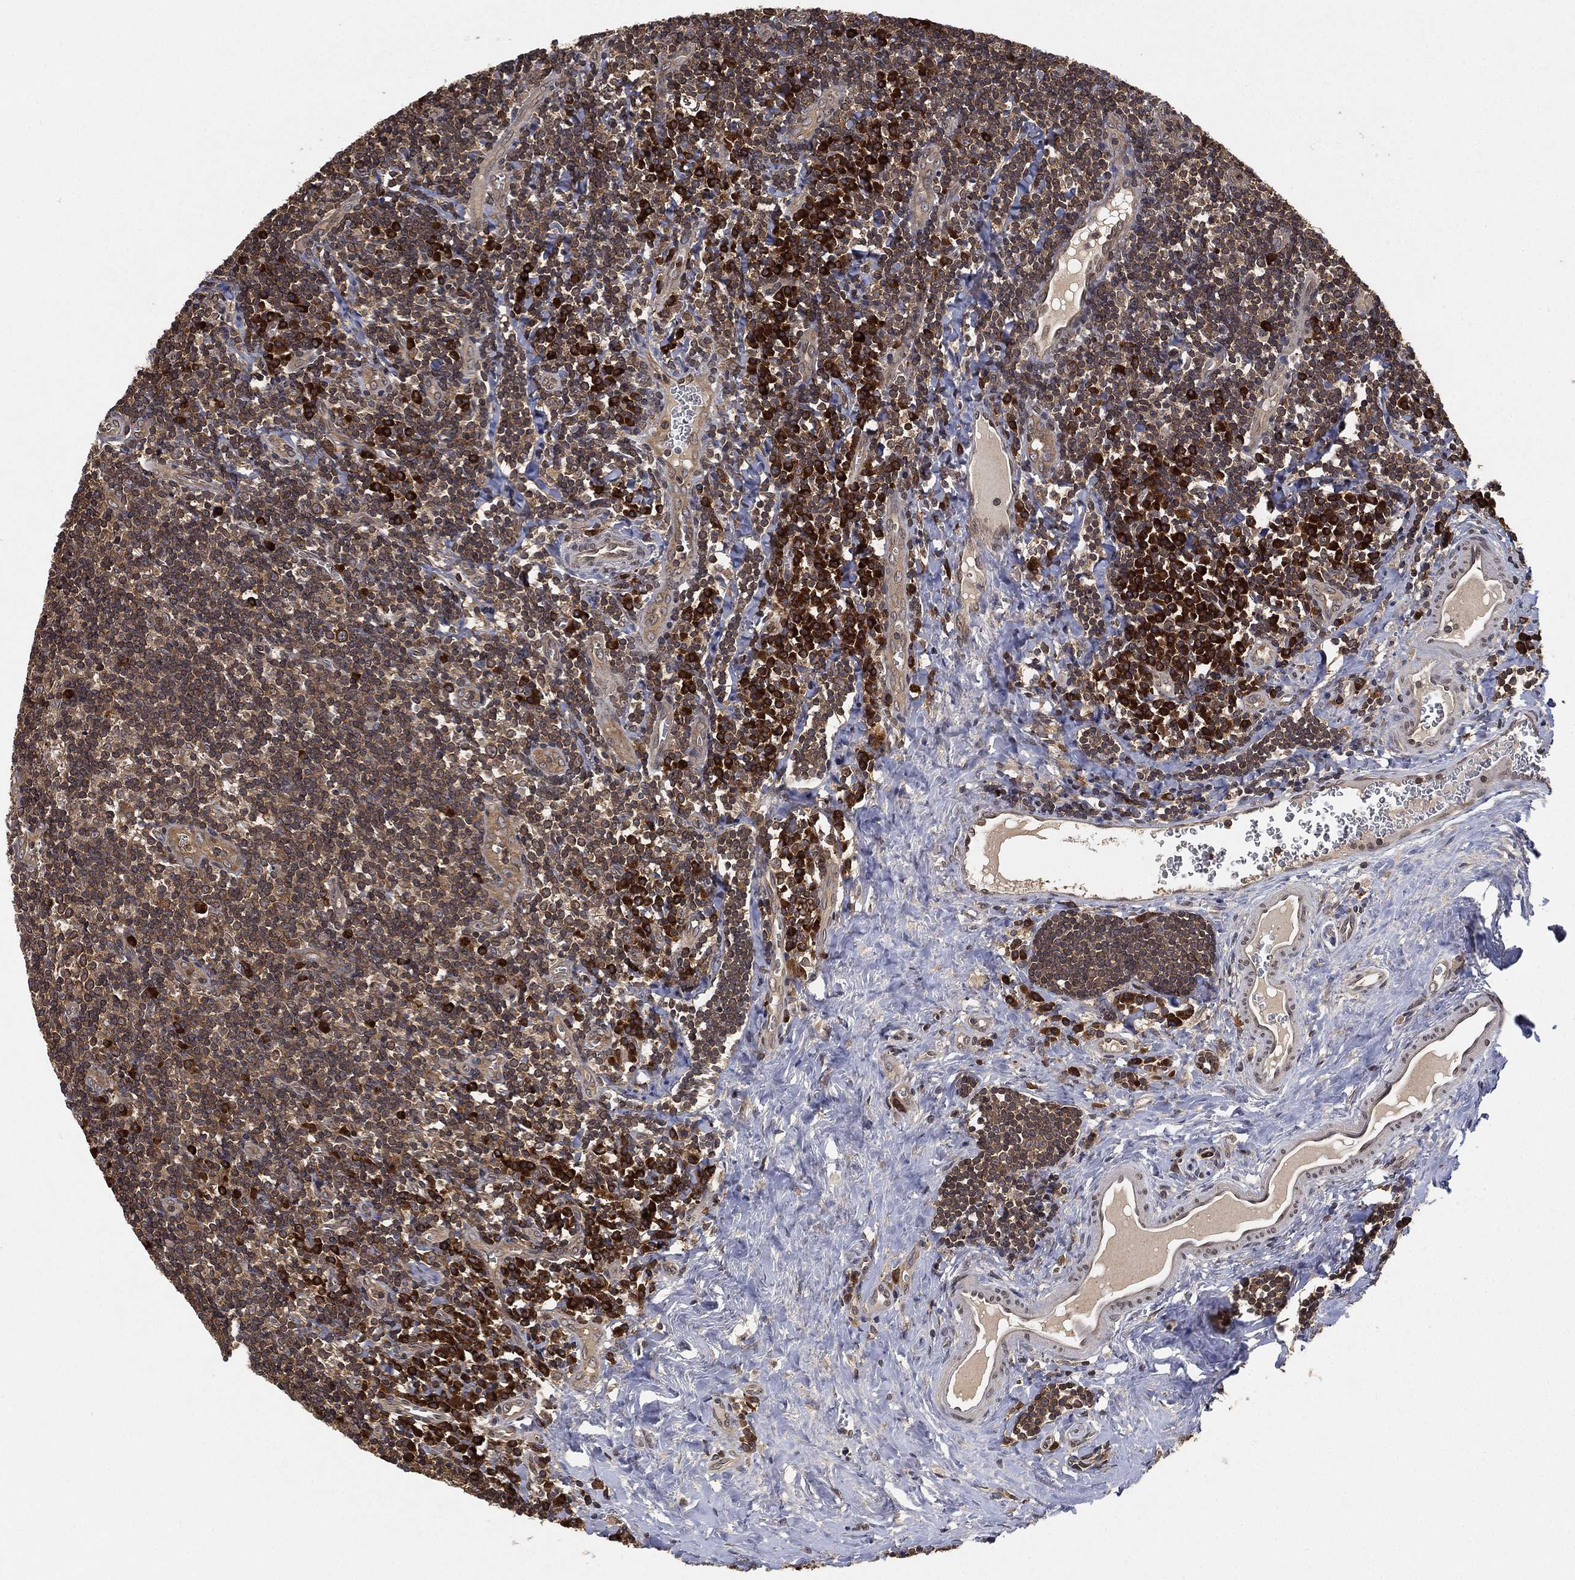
{"staining": {"intensity": "moderate", "quantity": "25%-75%", "location": "cytoplasmic/membranous"}, "tissue": "tonsil", "cell_type": "Germinal center cells", "image_type": "normal", "snomed": [{"axis": "morphology", "description": "Normal tissue, NOS"}, {"axis": "morphology", "description": "Inflammation, NOS"}, {"axis": "topography", "description": "Tonsil"}], "caption": "Immunohistochemistry (IHC) staining of unremarkable tonsil, which shows medium levels of moderate cytoplasmic/membranous staining in approximately 25%-75% of germinal center cells indicating moderate cytoplasmic/membranous protein expression. The staining was performed using DAB (3,3'-diaminobenzidine) (brown) for protein detection and nuclei were counterstained in hematoxylin (blue).", "gene": "UBA5", "patient": {"sex": "female", "age": 31}}